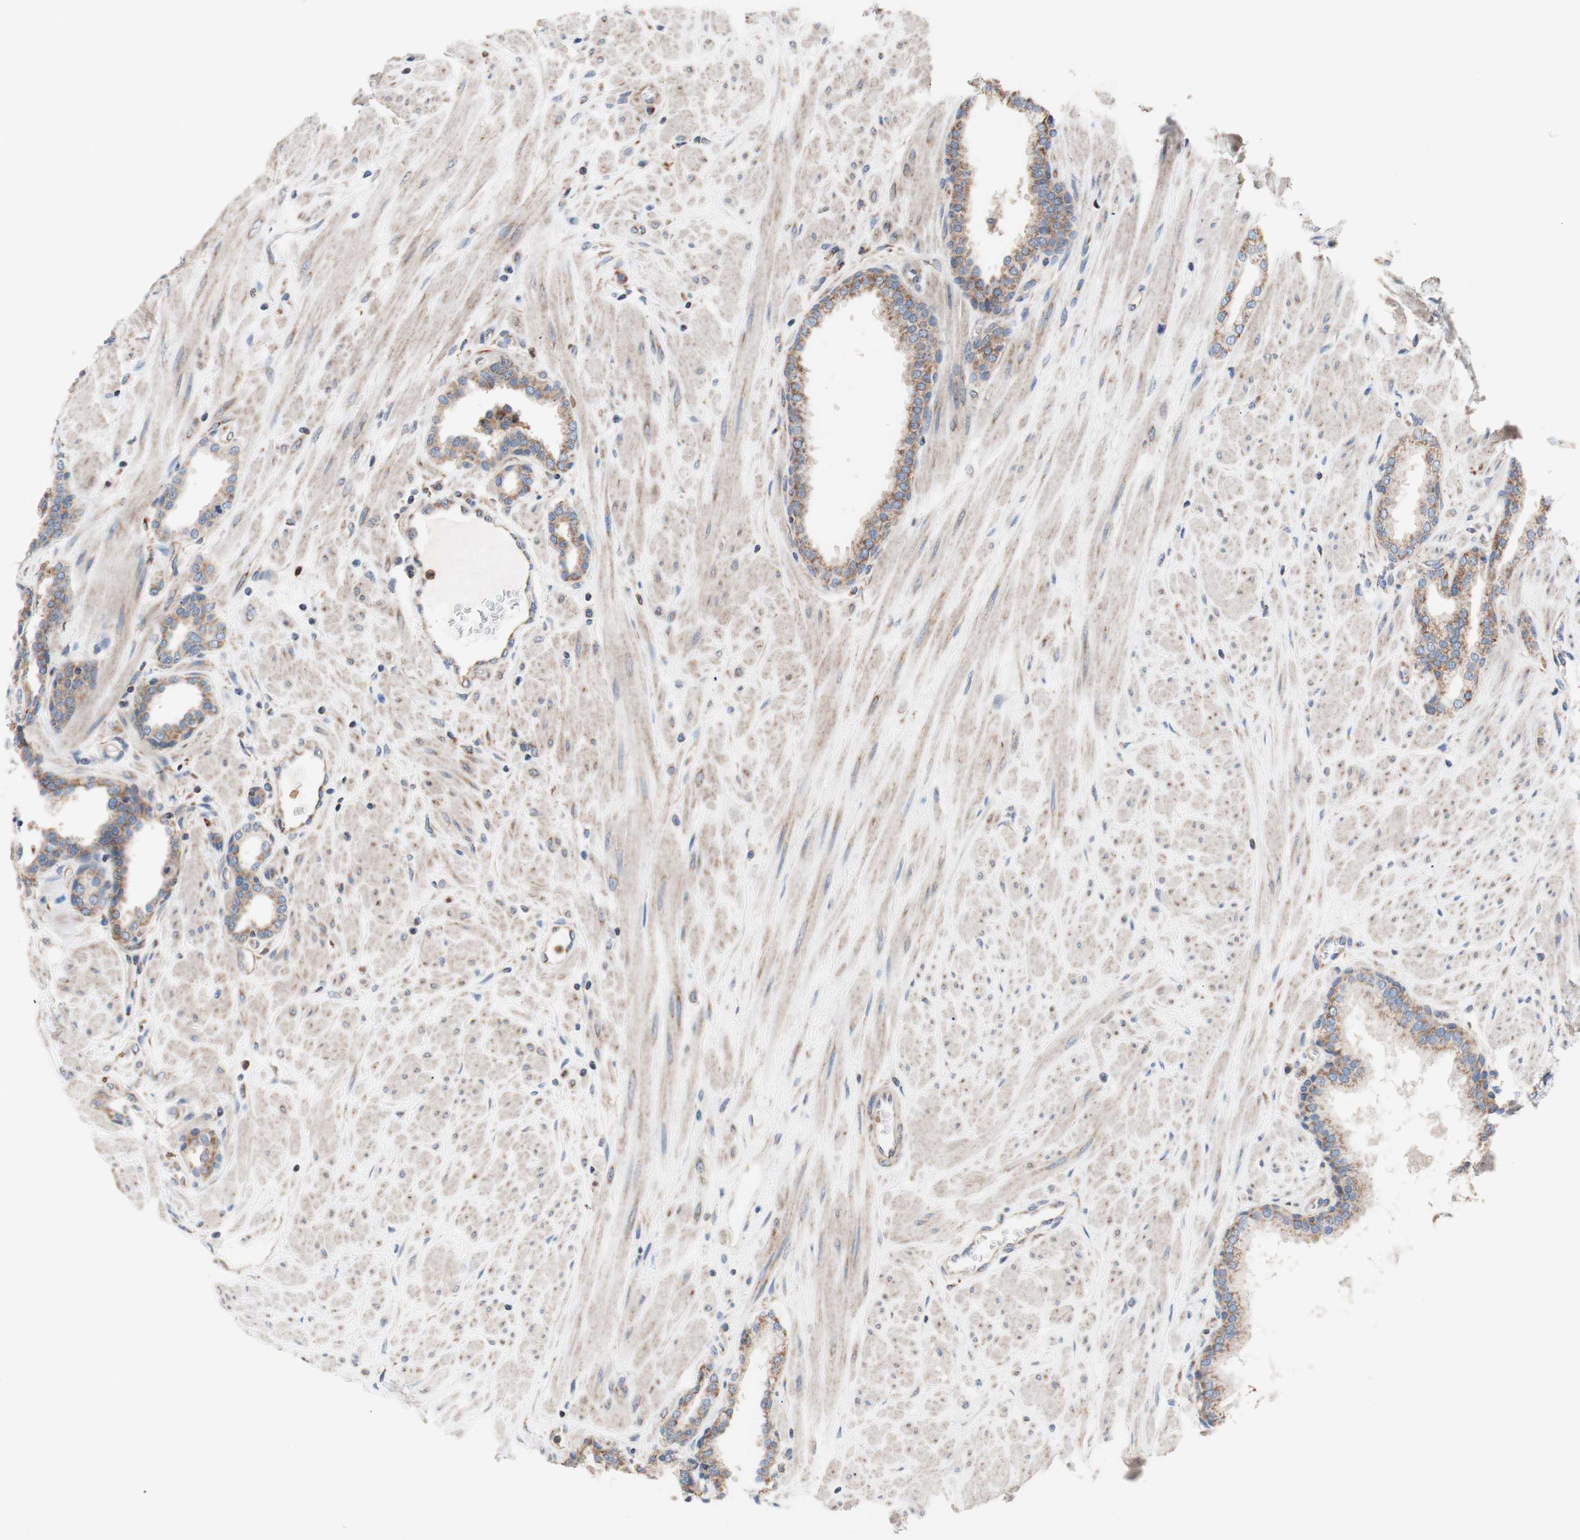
{"staining": {"intensity": "moderate", "quantity": "25%-75%", "location": "cytoplasmic/membranous"}, "tissue": "prostate", "cell_type": "Glandular cells", "image_type": "normal", "snomed": [{"axis": "morphology", "description": "Normal tissue, NOS"}, {"axis": "topography", "description": "Prostate"}], "caption": "A high-resolution micrograph shows immunohistochemistry (IHC) staining of unremarkable prostate, which displays moderate cytoplasmic/membranous expression in approximately 25%-75% of glandular cells.", "gene": "FMR1", "patient": {"sex": "male", "age": 51}}